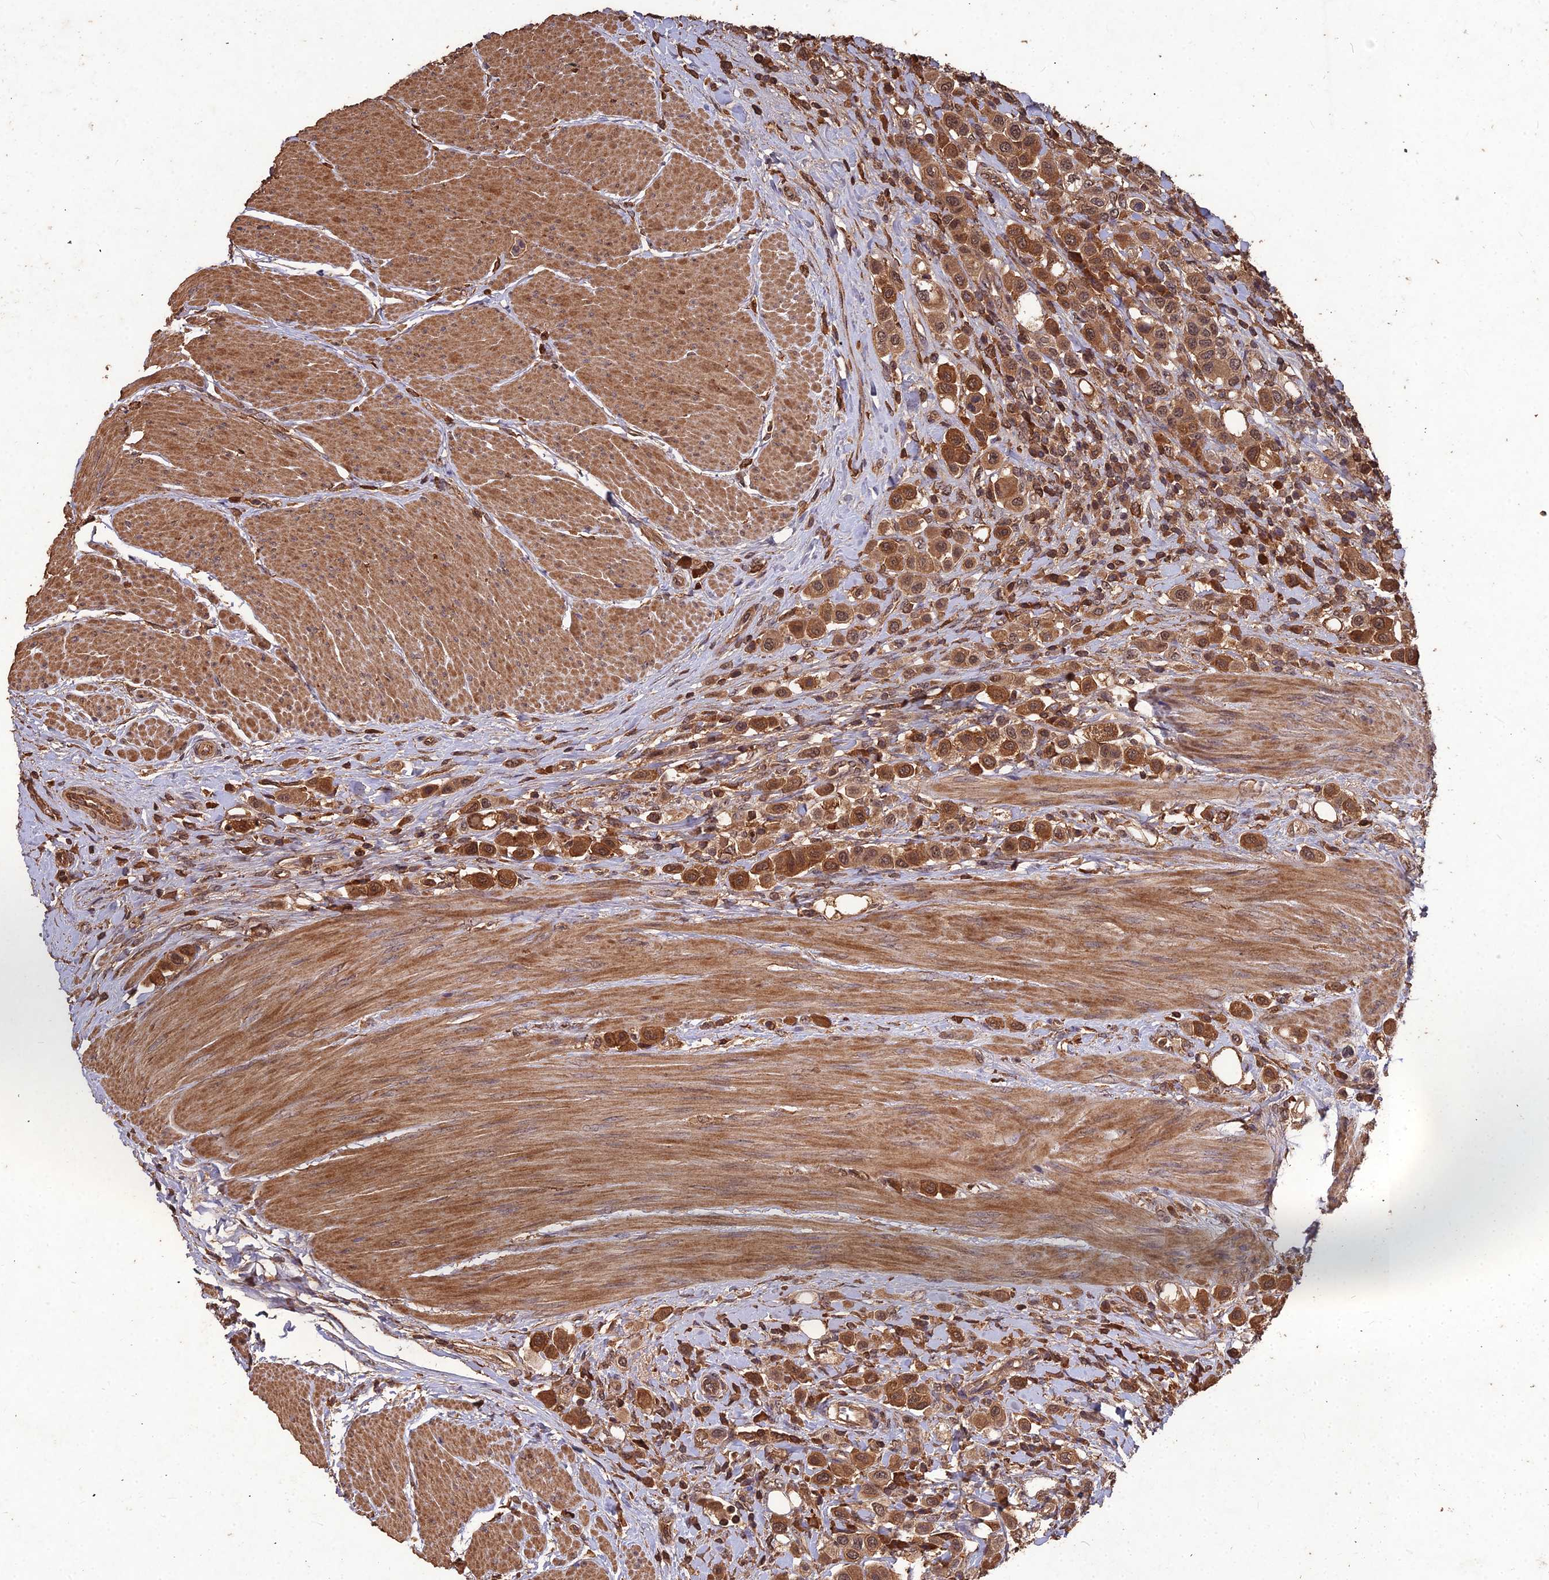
{"staining": {"intensity": "strong", "quantity": ">75%", "location": "cytoplasmic/membranous,nuclear"}, "tissue": "urothelial cancer", "cell_type": "Tumor cells", "image_type": "cancer", "snomed": [{"axis": "morphology", "description": "Urothelial carcinoma, High grade"}, {"axis": "topography", "description": "Urinary bladder"}], "caption": "A high-resolution photomicrograph shows immunohistochemistry staining of high-grade urothelial carcinoma, which exhibits strong cytoplasmic/membranous and nuclear positivity in approximately >75% of tumor cells.", "gene": "SYMPK", "patient": {"sex": "male", "age": 50}}